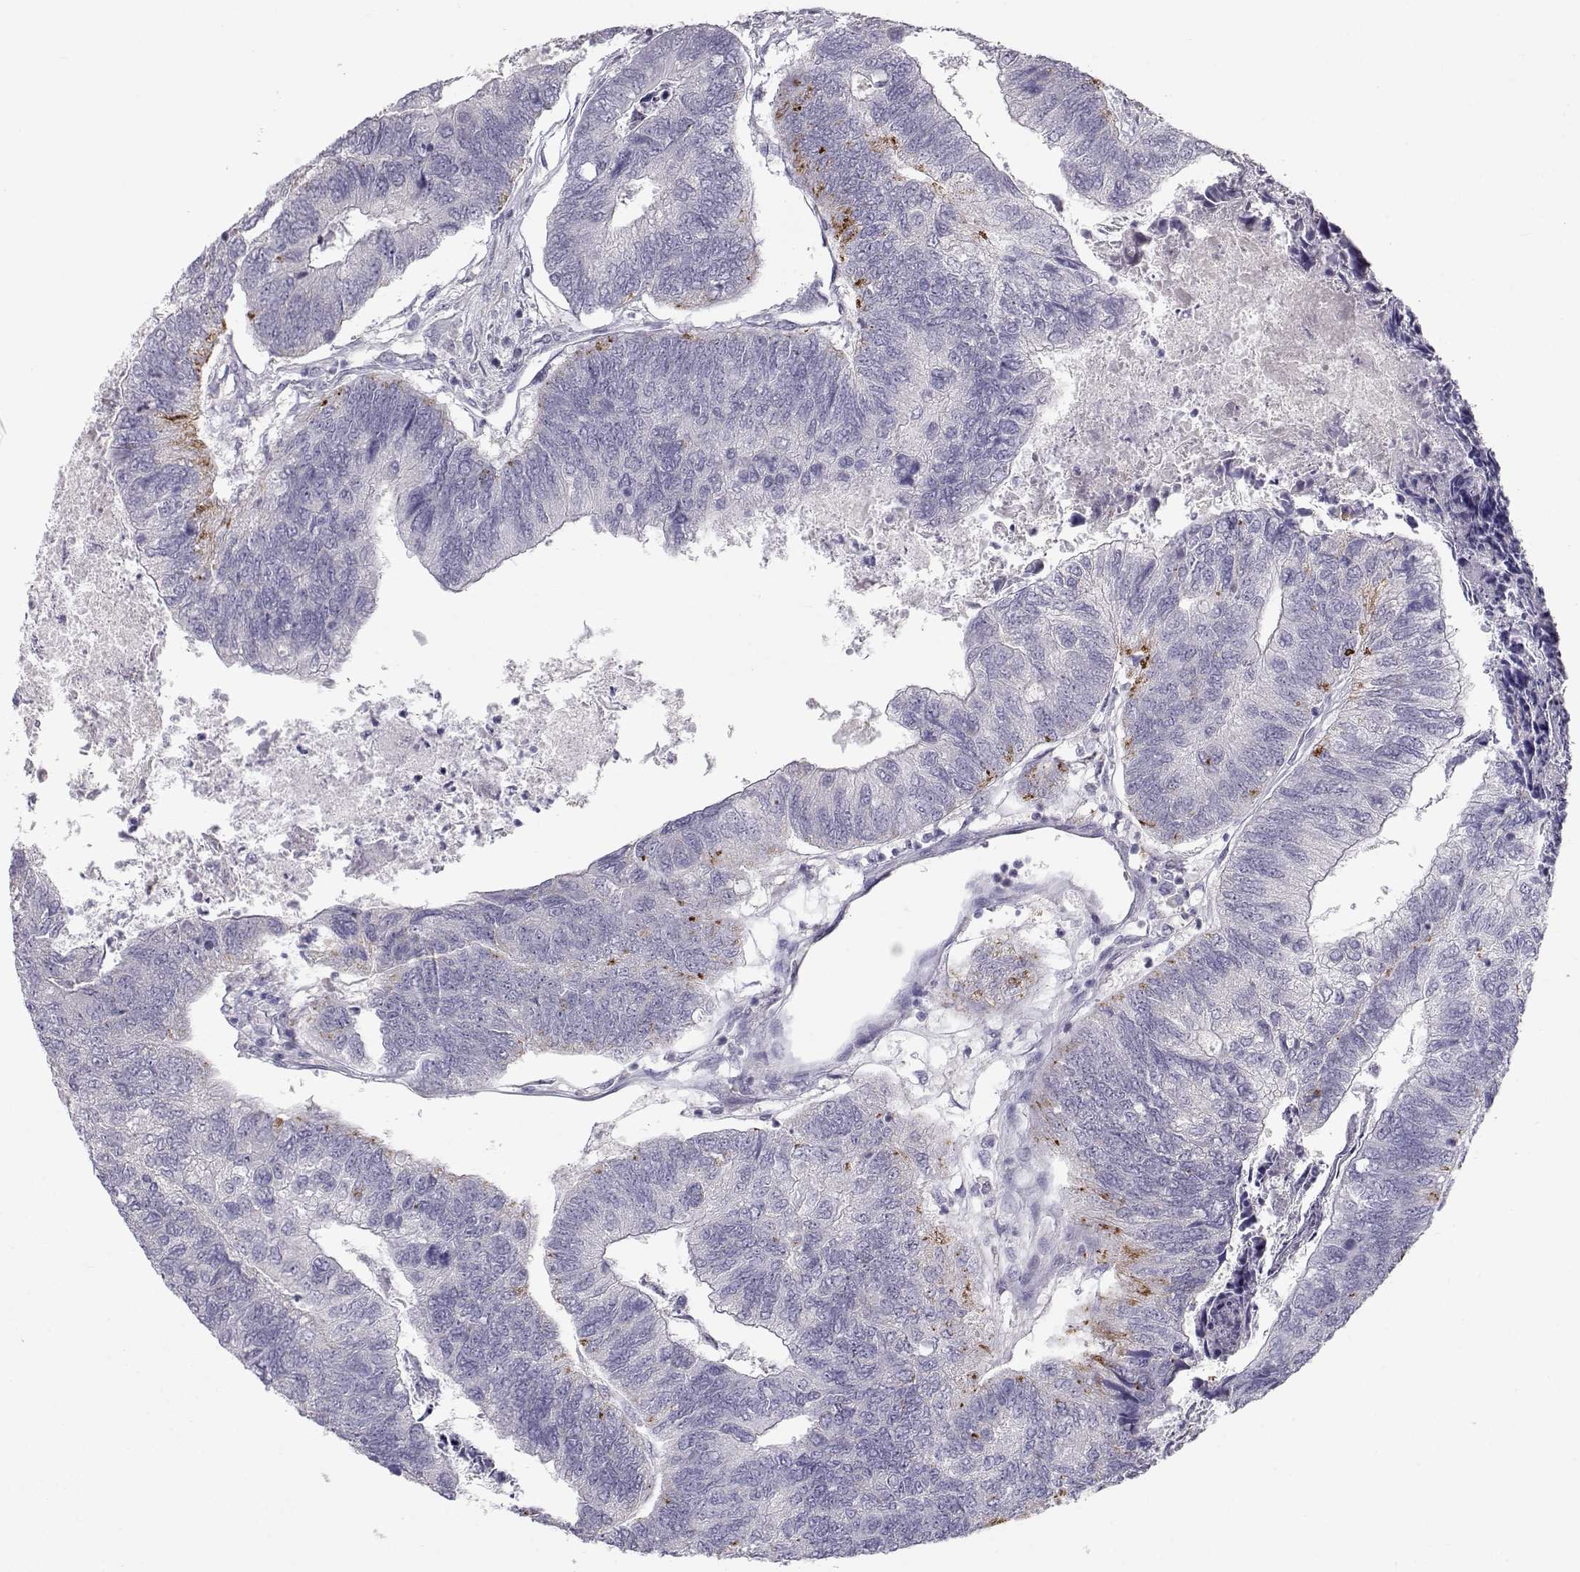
{"staining": {"intensity": "strong", "quantity": "<25%", "location": "cytoplasmic/membranous"}, "tissue": "colorectal cancer", "cell_type": "Tumor cells", "image_type": "cancer", "snomed": [{"axis": "morphology", "description": "Adenocarcinoma, NOS"}, {"axis": "topography", "description": "Colon"}], "caption": "Brown immunohistochemical staining in human colorectal adenocarcinoma exhibits strong cytoplasmic/membranous staining in approximately <25% of tumor cells. (DAB IHC, brown staining for protein, blue staining for nuclei).", "gene": "NPVF", "patient": {"sex": "female", "age": 67}}